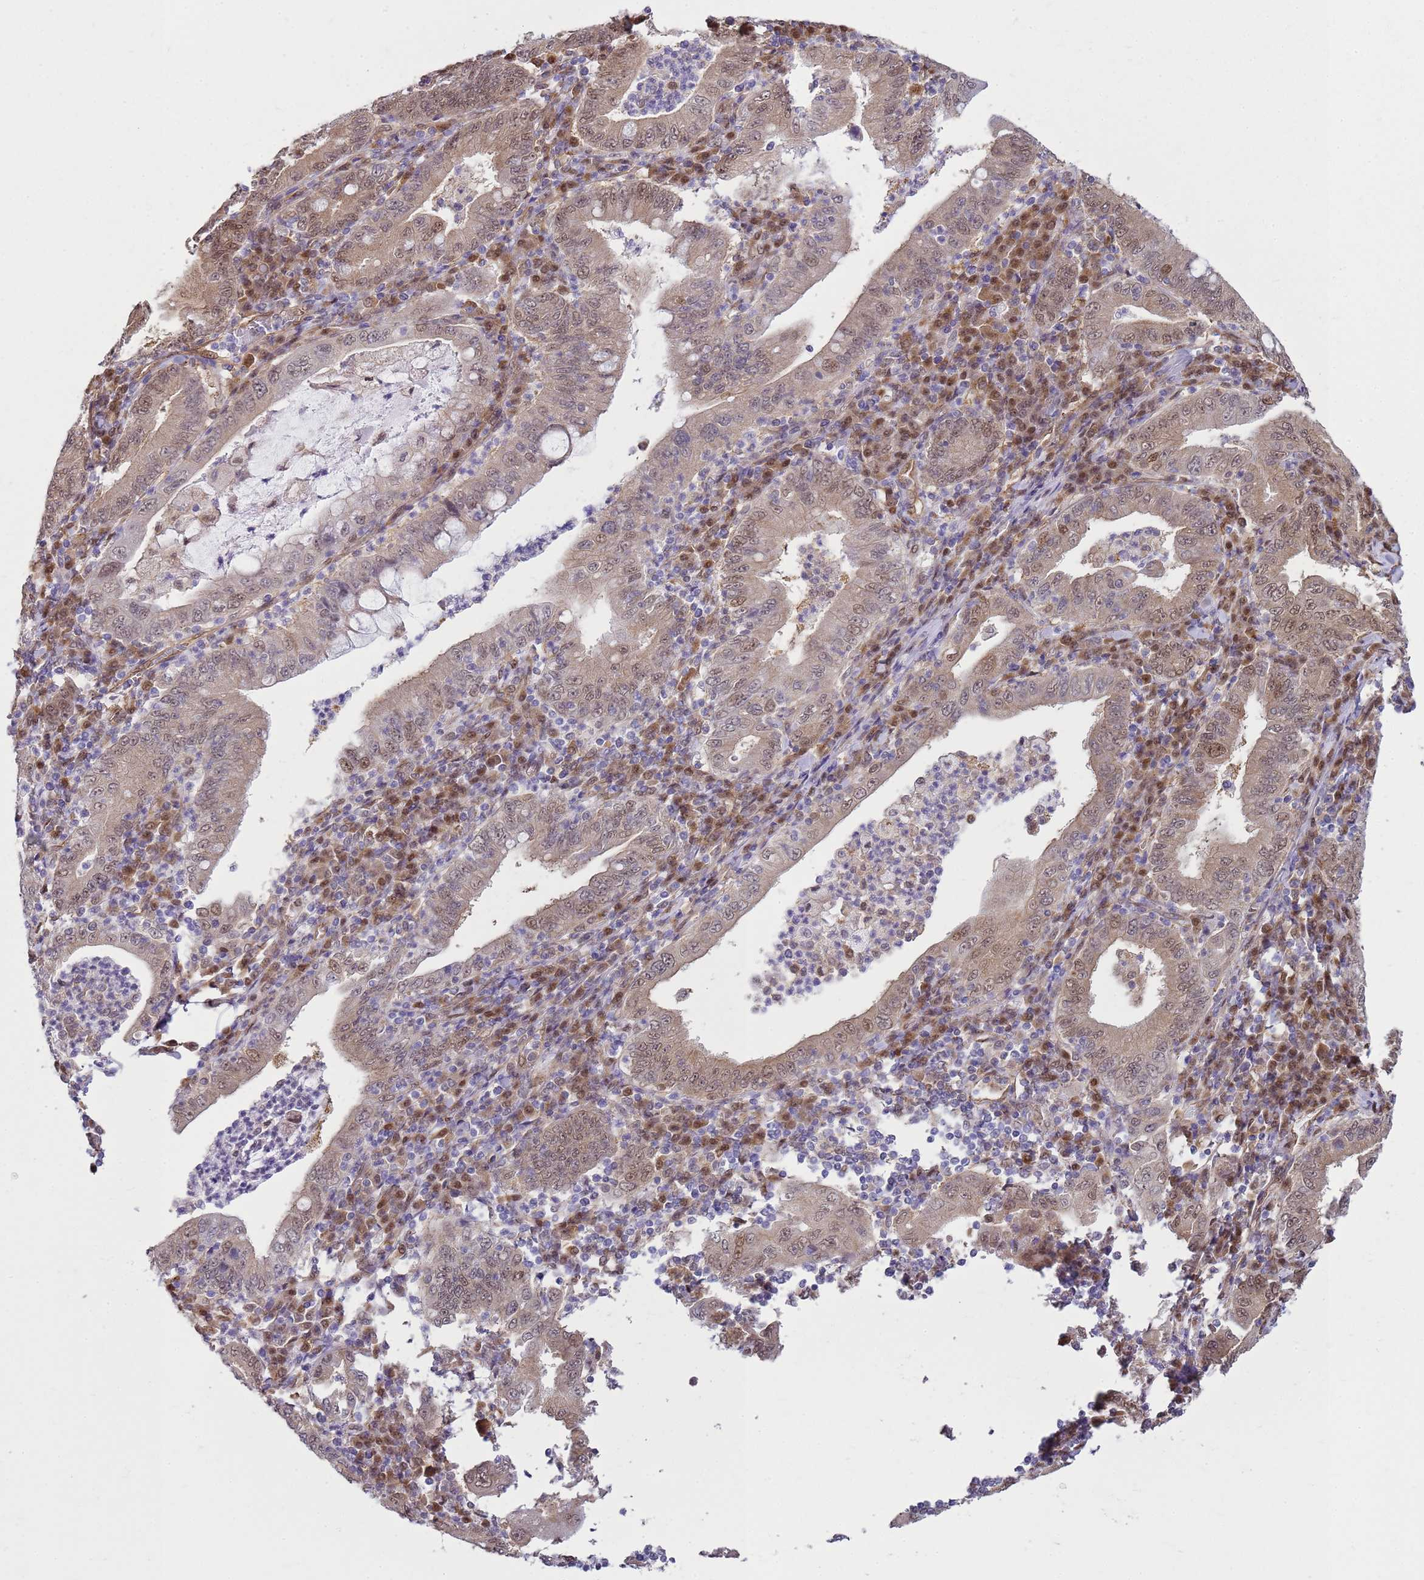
{"staining": {"intensity": "weak", "quantity": ">75%", "location": "cytoplasmic/membranous,nuclear"}, "tissue": "stomach cancer", "cell_type": "Tumor cells", "image_type": "cancer", "snomed": [{"axis": "morphology", "description": "Normal tissue, NOS"}, {"axis": "morphology", "description": "Adenocarcinoma, NOS"}, {"axis": "topography", "description": "Esophagus"}, {"axis": "topography", "description": "Stomach, upper"}, {"axis": "topography", "description": "Peripheral nerve tissue"}], "caption": "Stomach cancer stained with a brown dye exhibits weak cytoplasmic/membranous and nuclear positive expression in about >75% of tumor cells.", "gene": "YWHAE", "patient": {"sex": "male", "age": 62}}